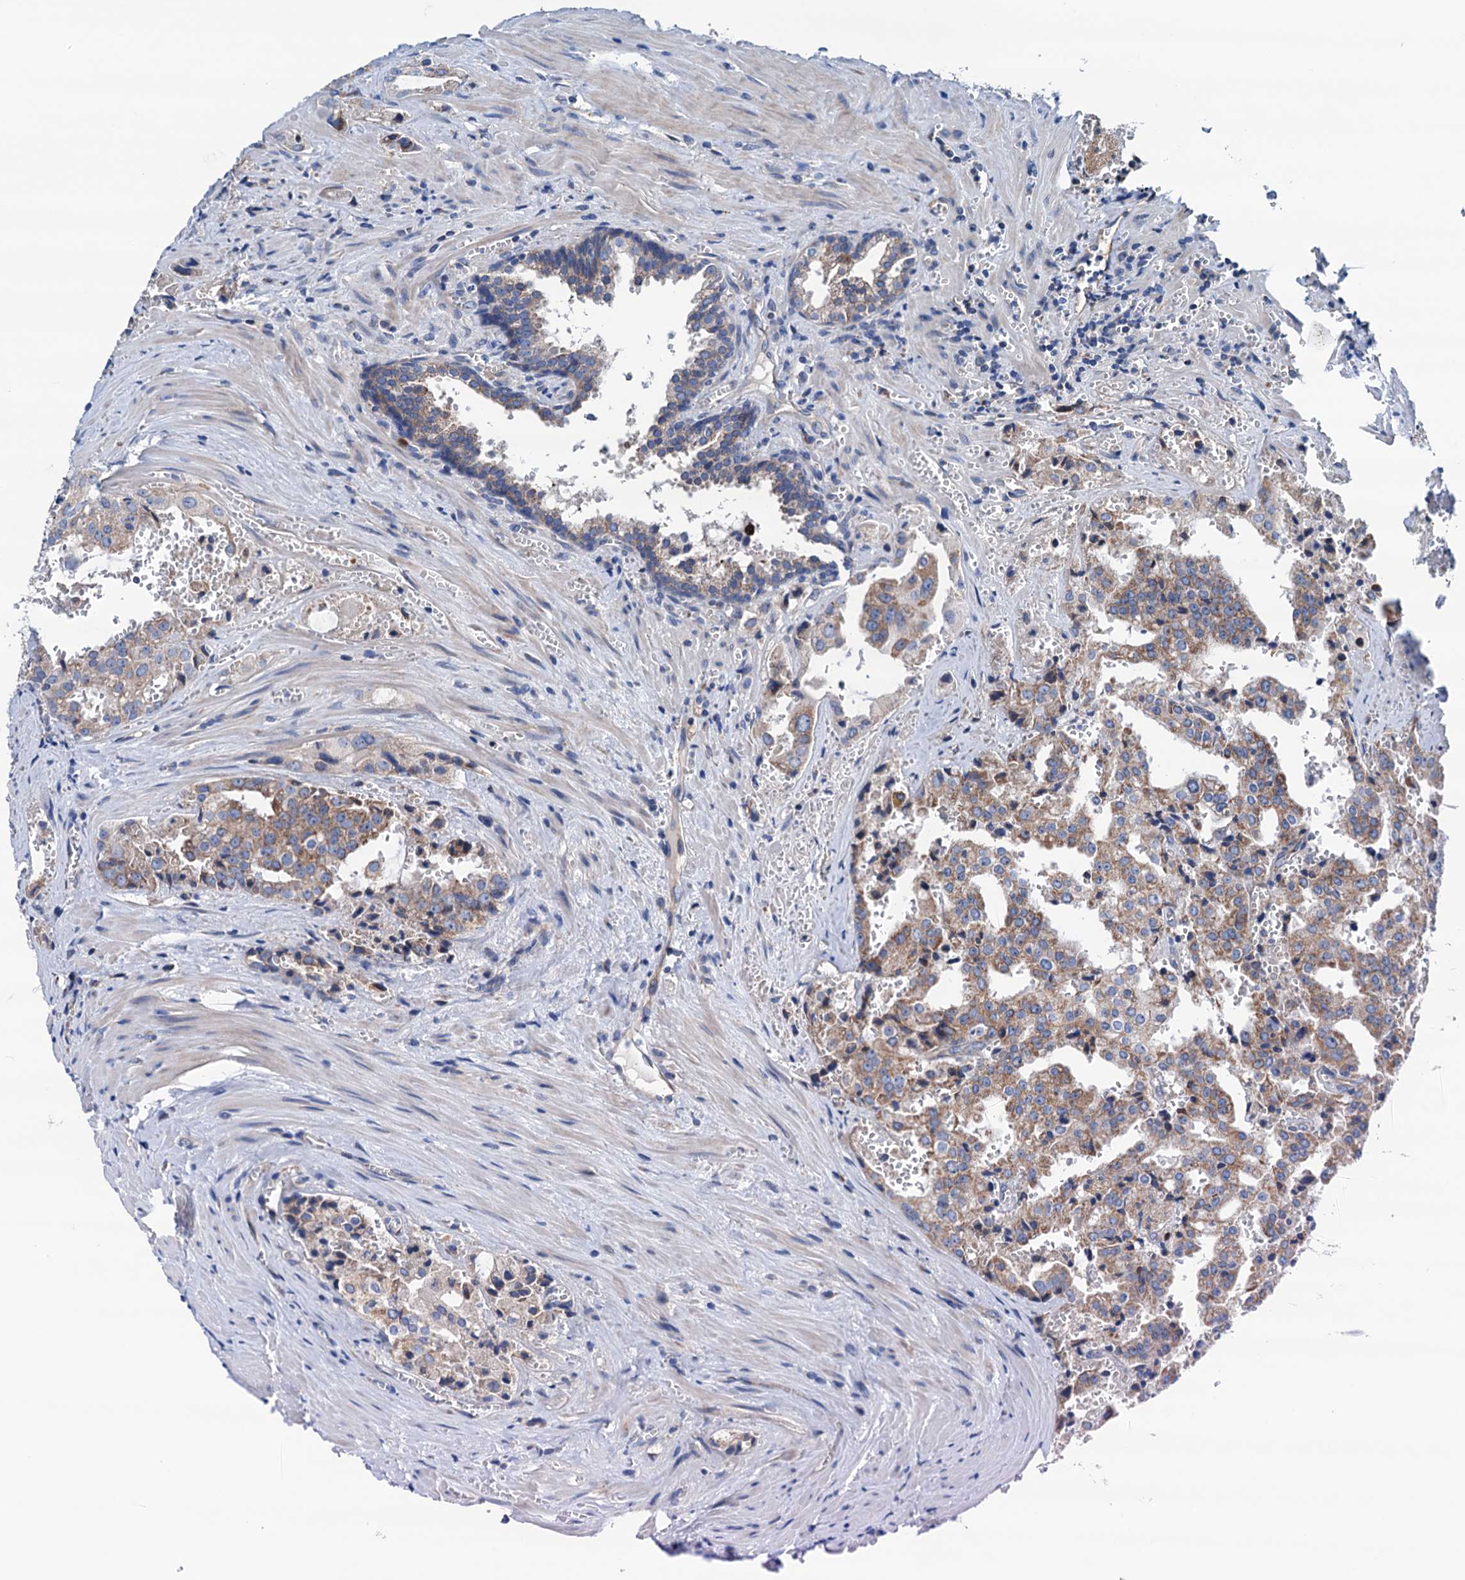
{"staining": {"intensity": "weak", "quantity": "25%-75%", "location": "cytoplasmic/membranous"}, "tissue": "prostate cancer", "cell_type": "Tumor cells", "image_type": "cancer", "snomed": [{"axis": "morphology", "description": "Adenocarcinoma, High grade"}, {"axis": "topography", "description": "Prostate"}], "caption": "Tumor cells demonstrate weak cytoplasmic/membranous positivity in approximately 25%-75% of cells in prostate high-grade adenocarcinoma.", "gene": "RASSF9", "patient": {"sex": "male", "age": 68}}